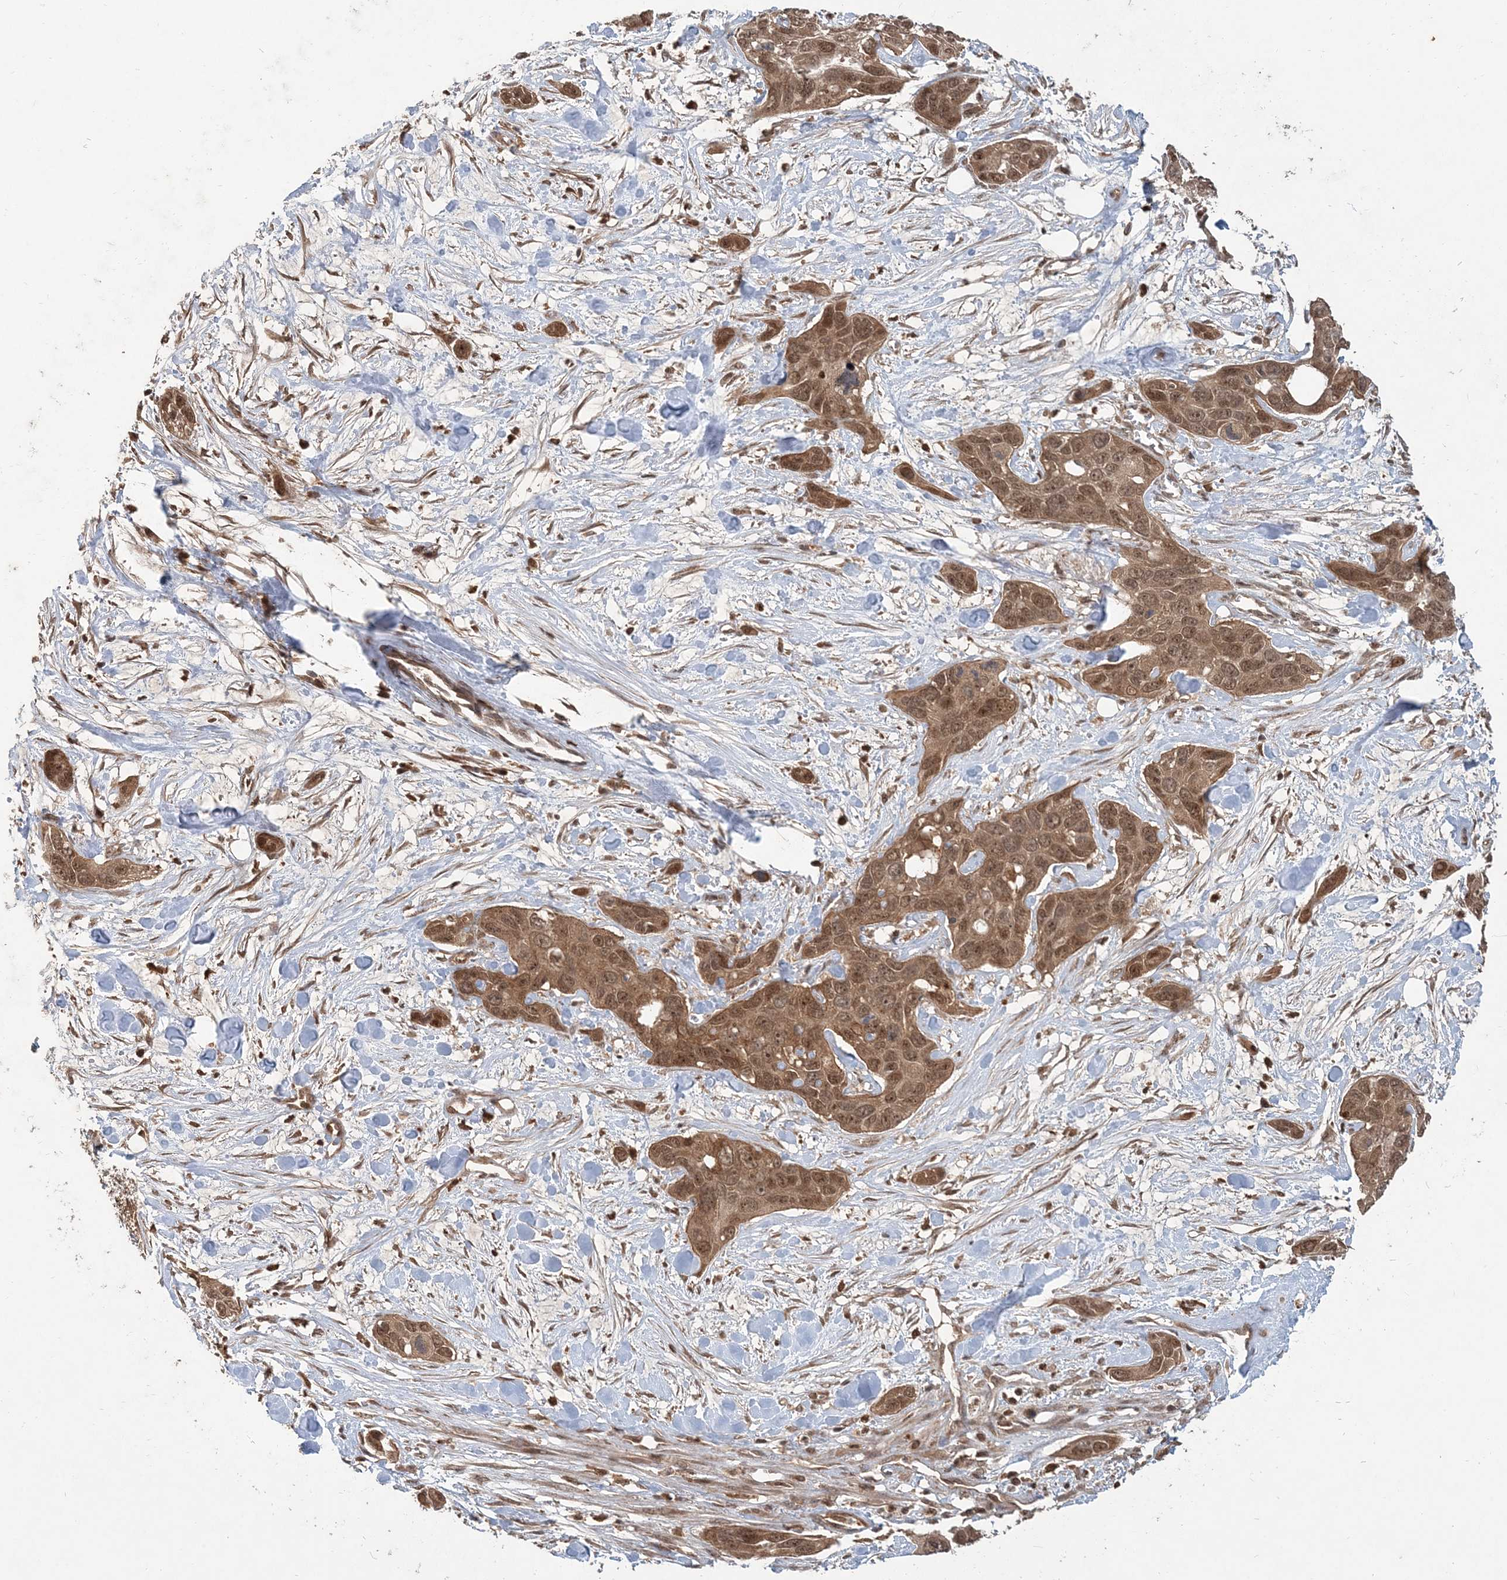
{"staining": {"intensity": "moderate", "quantity": ">75%", "location": "cytoplasmic/membranous,nuclear"}, "tissue": "pancreatic cancer", "cell_type": "Tumor cells", "image_type": "cancer", "snomed": [{"axis": "morphology", "description": "Adenocarcinoma, NOS"}, {"axis": "topography", "description": "Pancreas"}], "caption": "This histopathology image shows immunohistochemistry staining of pancreatic adenocarcinoma, with medium moderate cytoplasmic/membranous and nuclear positivity in approximately >75% of tumor cells.", "gene": "CAB39", "patient": {"sex": "female", "age": 60}}